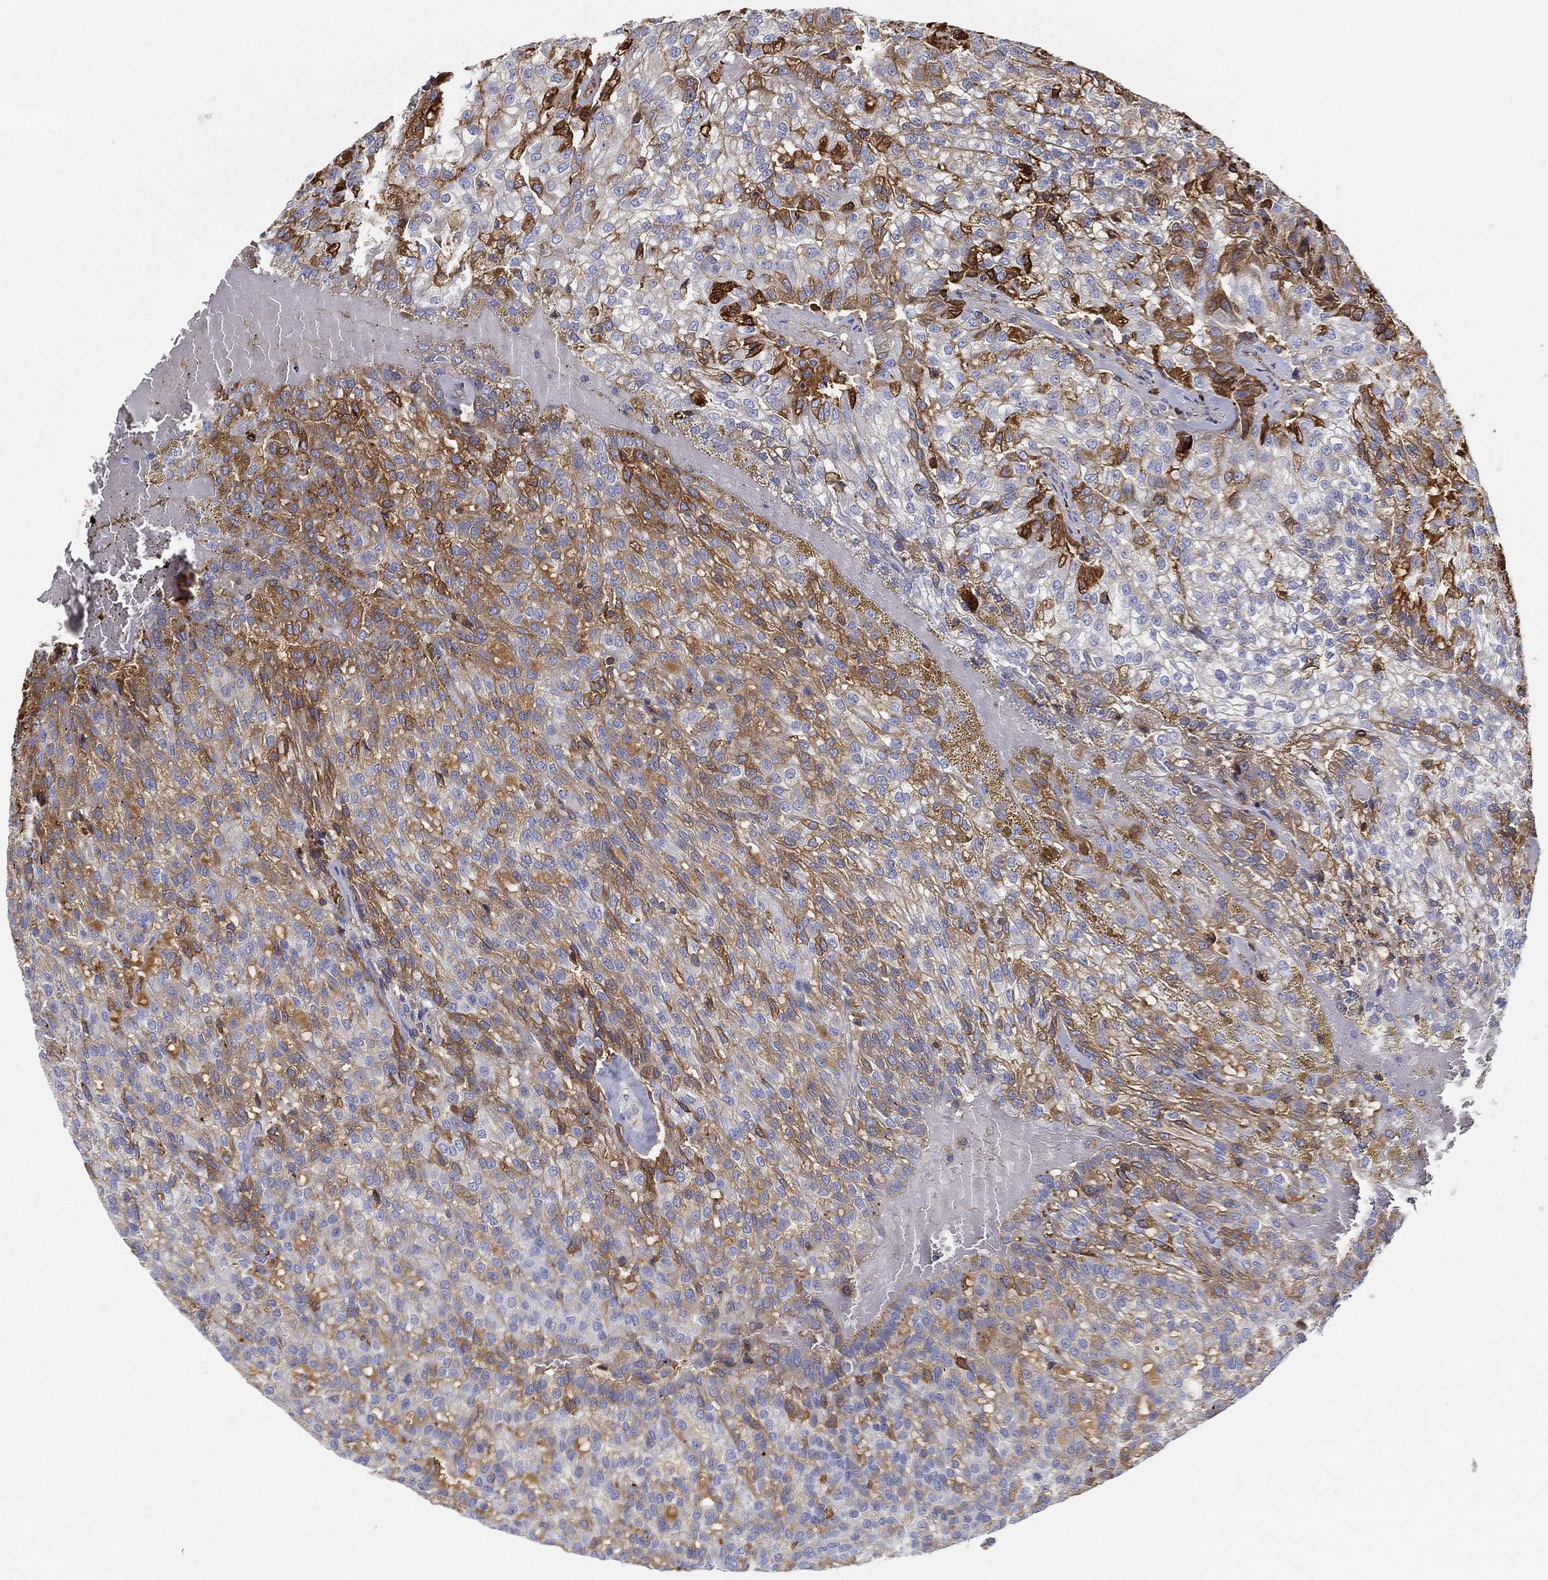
{"staining": {"intensity": "moderate", "quantity": "25%-75%", "location": "cytoplasmic/membranous"}, "tissue": "renal cancer", "cell_type": "Tumor cells", "image_type": "cancer", "snomed": [{"axis": "morphology", "description": "Adenocarcinoma, NOS"}, {"axis": "topography", "description": "Kidney"}], "caption": "Brown immunohistochemical staining in human renal adenocarcinoma exhibits moderate cytoplasmic/membranous staining in about 25%-75% of tumor cells.", "gene": "IFNB1", "patient": {"sex": "male", "age": 63}}